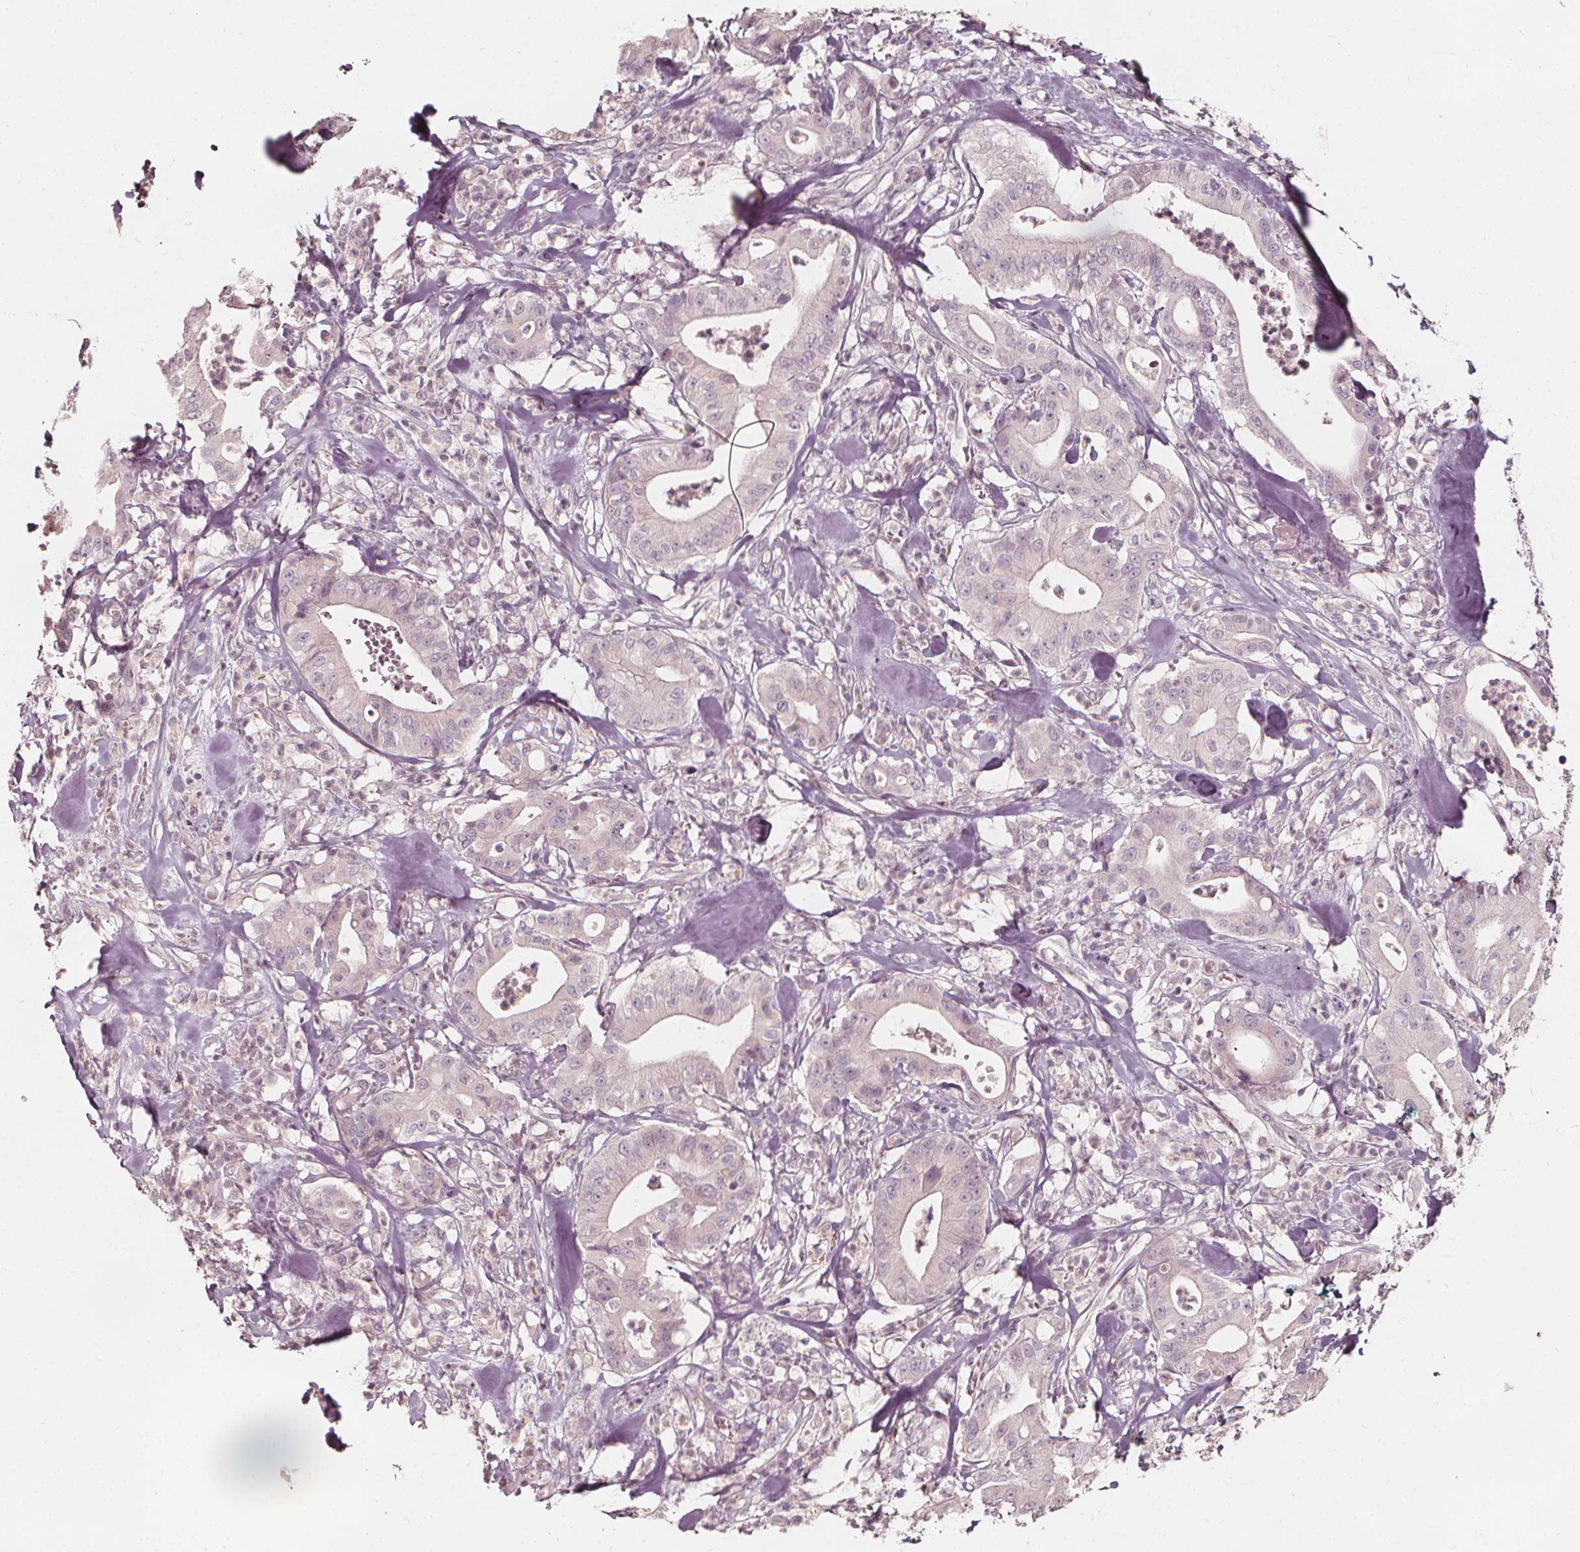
{"staining": {"intensity": "negative", "quantity": "none", "location": "none"}, "tissue": "pancreatic cancer", "cell_type": "Tumor cells", "image_type": "cancer", "snomed": [{"axis": "morphology", "description": "Adenocarcinoma, NOS"}, {"axis": "topography", "description": "Pancreas"}], "caption": "IHC histopathology image of pancreatic adenocarcinoma stained for a protein (brown), which demonstrates no staining in tumor cells. The staining is performed using DAB brown chromogen with nuclei counter-stained in using hematoxylin.", "gene": "NPC1L1", "patient": {"sex": "male", "age": 71}}